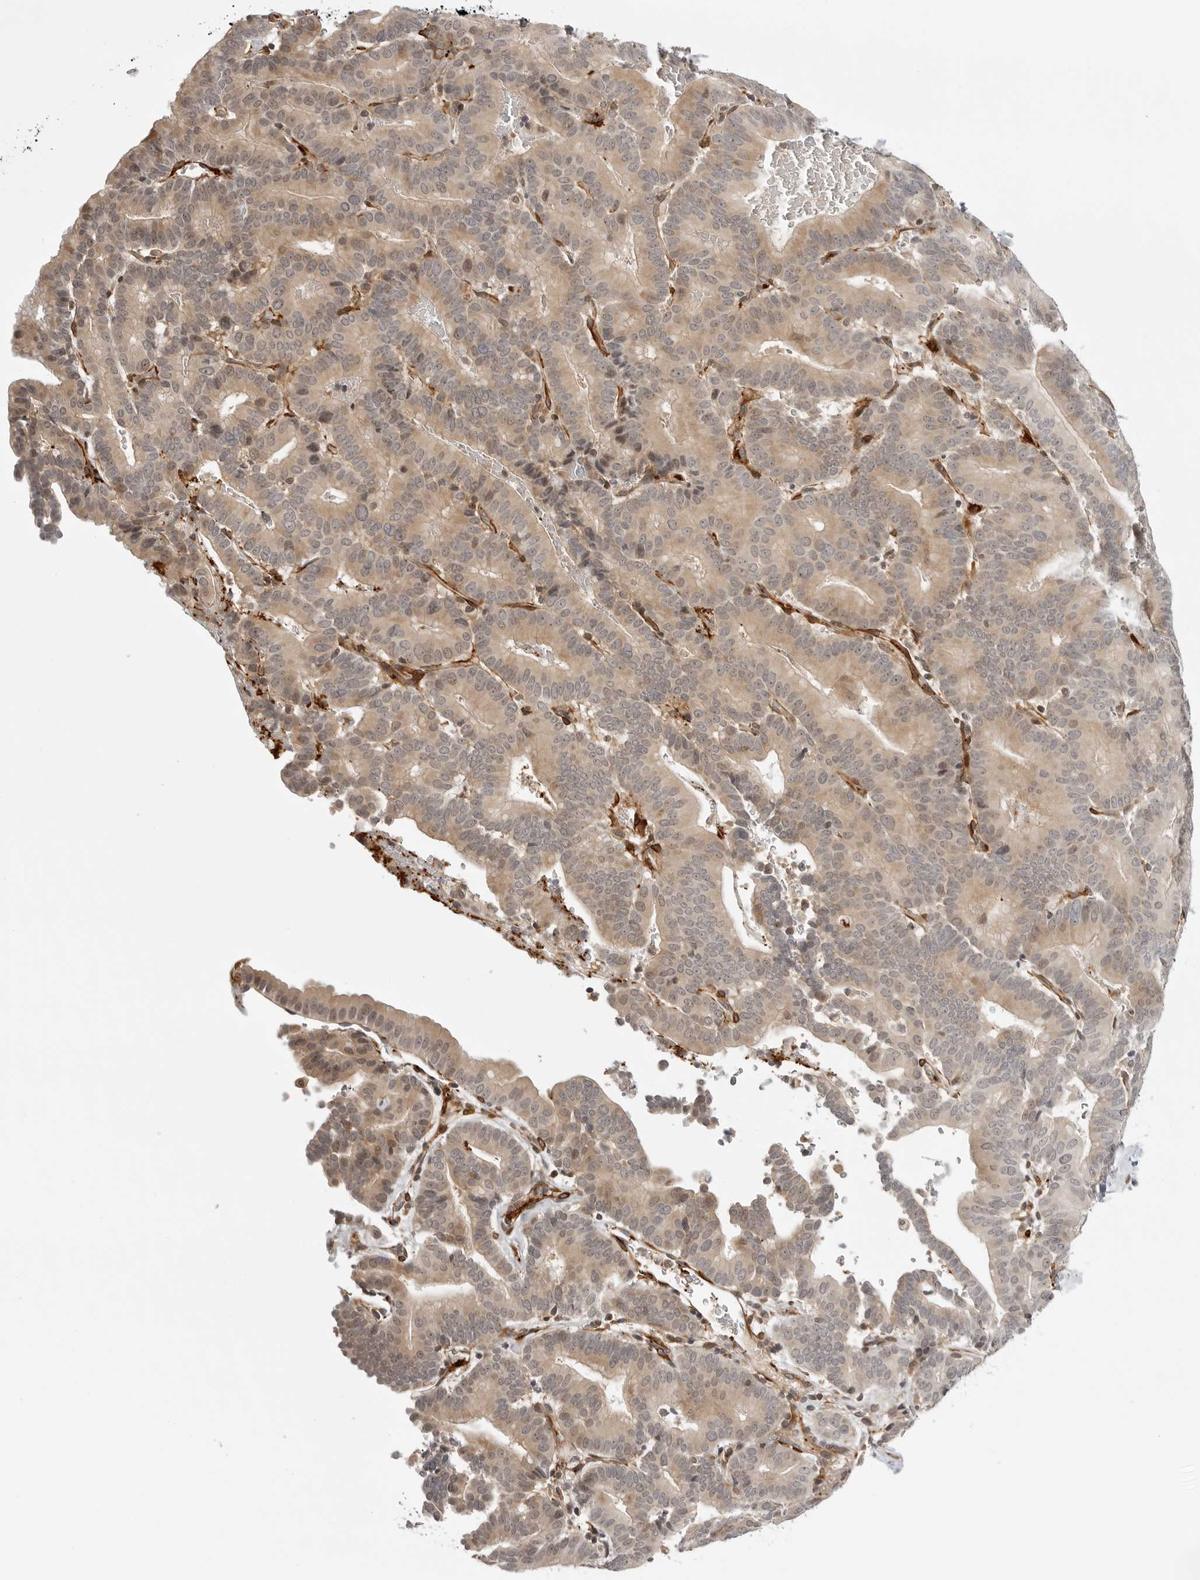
{"staining": {"intensity": "weak", "quantity": "25%-75%", "location": "cytoplasmic/membranous,nuclear"}, "tissue": "liver cancer", "cell_type": "Tumor cells", "image_type": "cancer", "snomed": [{"axis": "morphology", "description": "Cholangiocarcinoma"}, {"axis": "topography", "description": "Liver"}], "caption": "Cholangiocarcinoma (liver) stained for a protein reveals weak cytoplasmic/membranous and nuclear positivity in tumor cells. The staining is performed using DAB brown chromogen to label protein expression. The nuclei are counter-stained blue using hematoxylin.", "gene": "TUT4", "patient": {"sex": "female", "age": 75}}